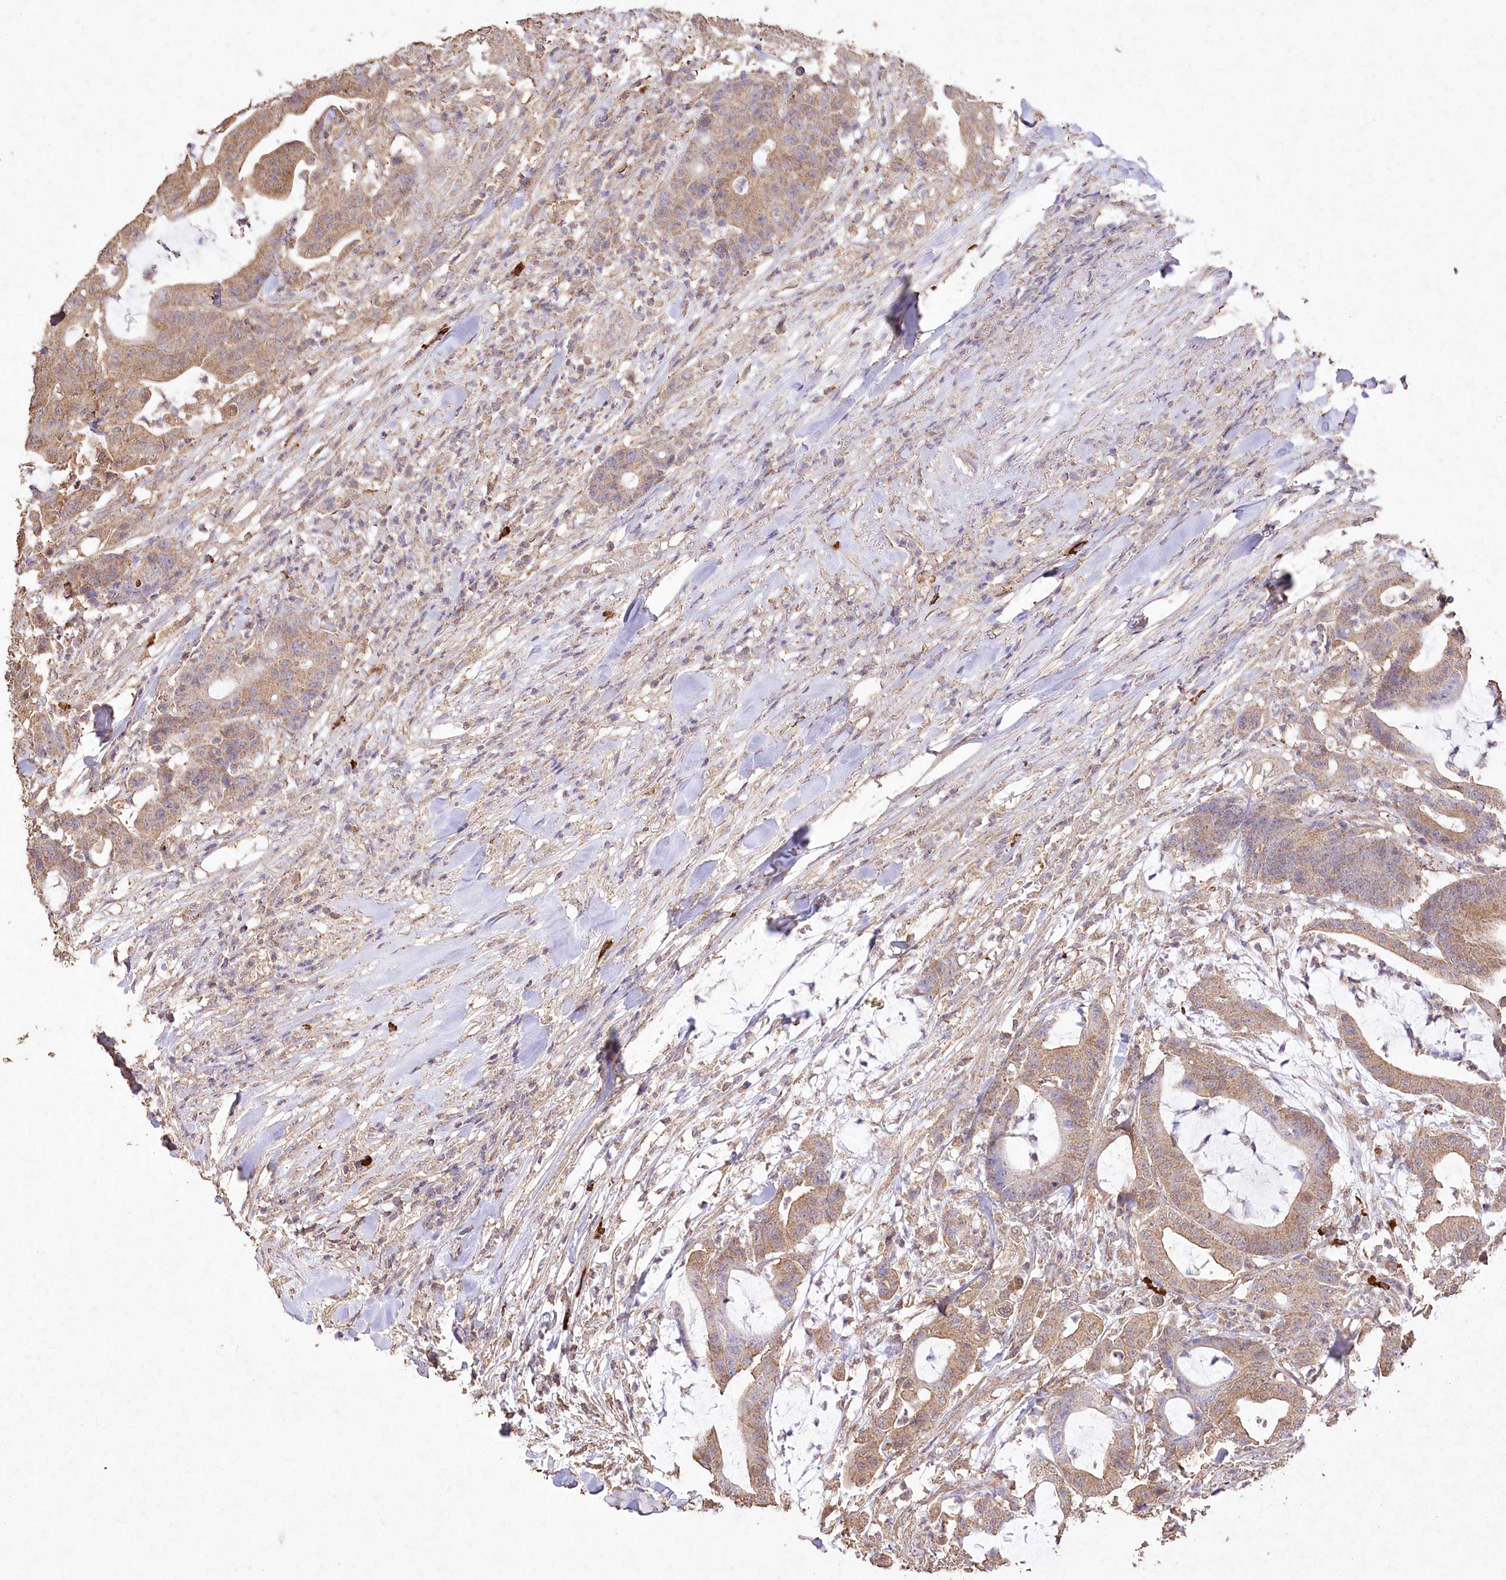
{"staining": {"intensity": "moderate", "quantity": ">75%", "location": "cytoplasmic/membranous"}, "tissue": "colorectal cancer", "cell_type": "Tumor cells", "image_type": "cancer", "snomed": [{"axis": "morphology", "description": "Adenocarcinoma, NOS"}, {"axis": "topography", "description": "Colon"}], "caption": "Immunohistochemical staining of human colorectal cancer (adenocarcinoma) displays medium levels of moderate cytoplasmic/membranous protein positivity in approximately >75% of tumor cells.", "gene": "IREB2", "patient": {"sex": "female", "age": 84}}